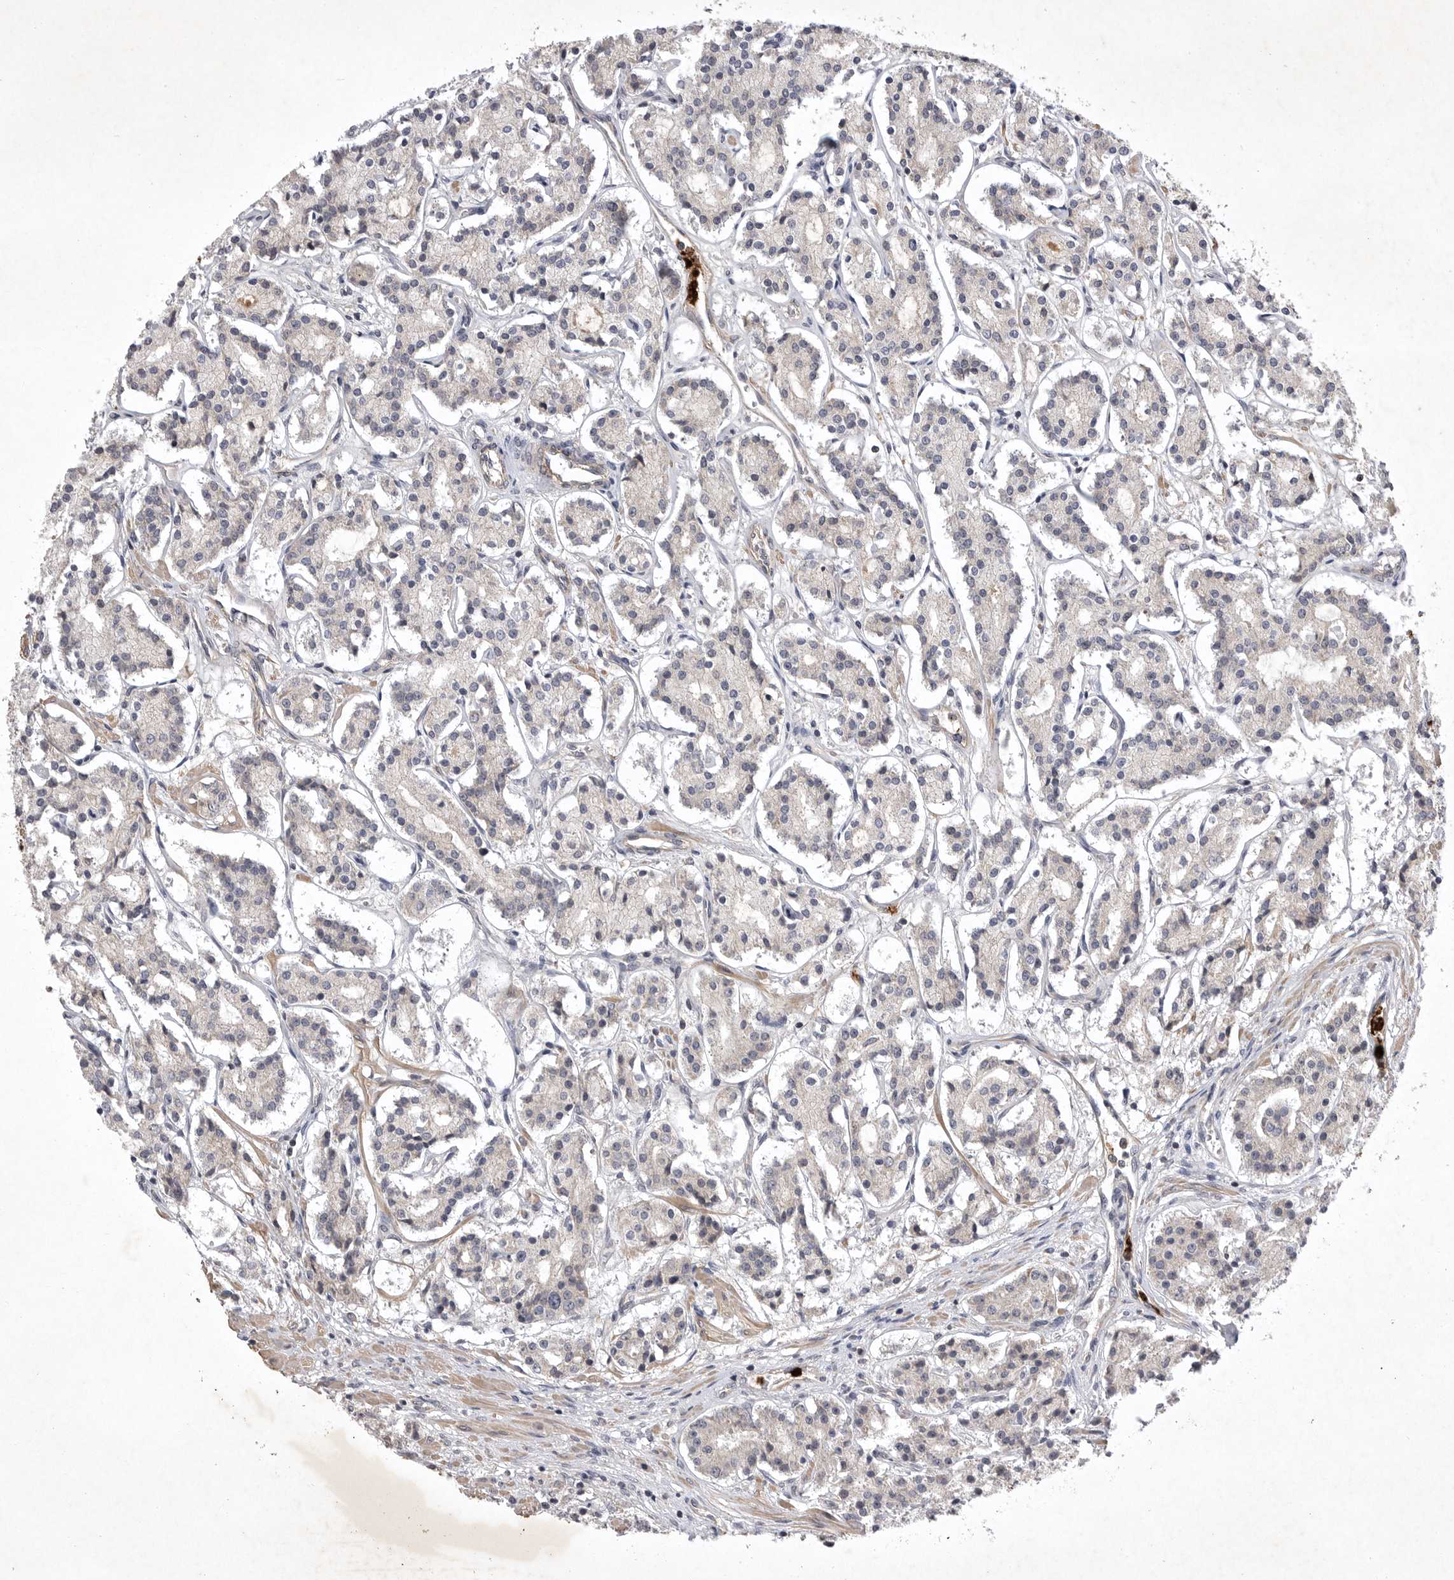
{"staining": {"intensity": "negative", "quantity": "none", "location": "none"}, "tissue": "prostate cancer", "cell_type": "Tumor cells", "image_type": "cancer", "snomed": [{"axis": "morphology", "description": "Adenocarcinoma, High grade"}, {"axis": "topography", "description": "Prostate"}], "caption": "High-grade adenocarcinoma (prostate) was stained to show a protein in brown. There is no significant positivity in tumor cells.", "gene": "UBE3D", "patient": {"sex": "male", "age": 60}}